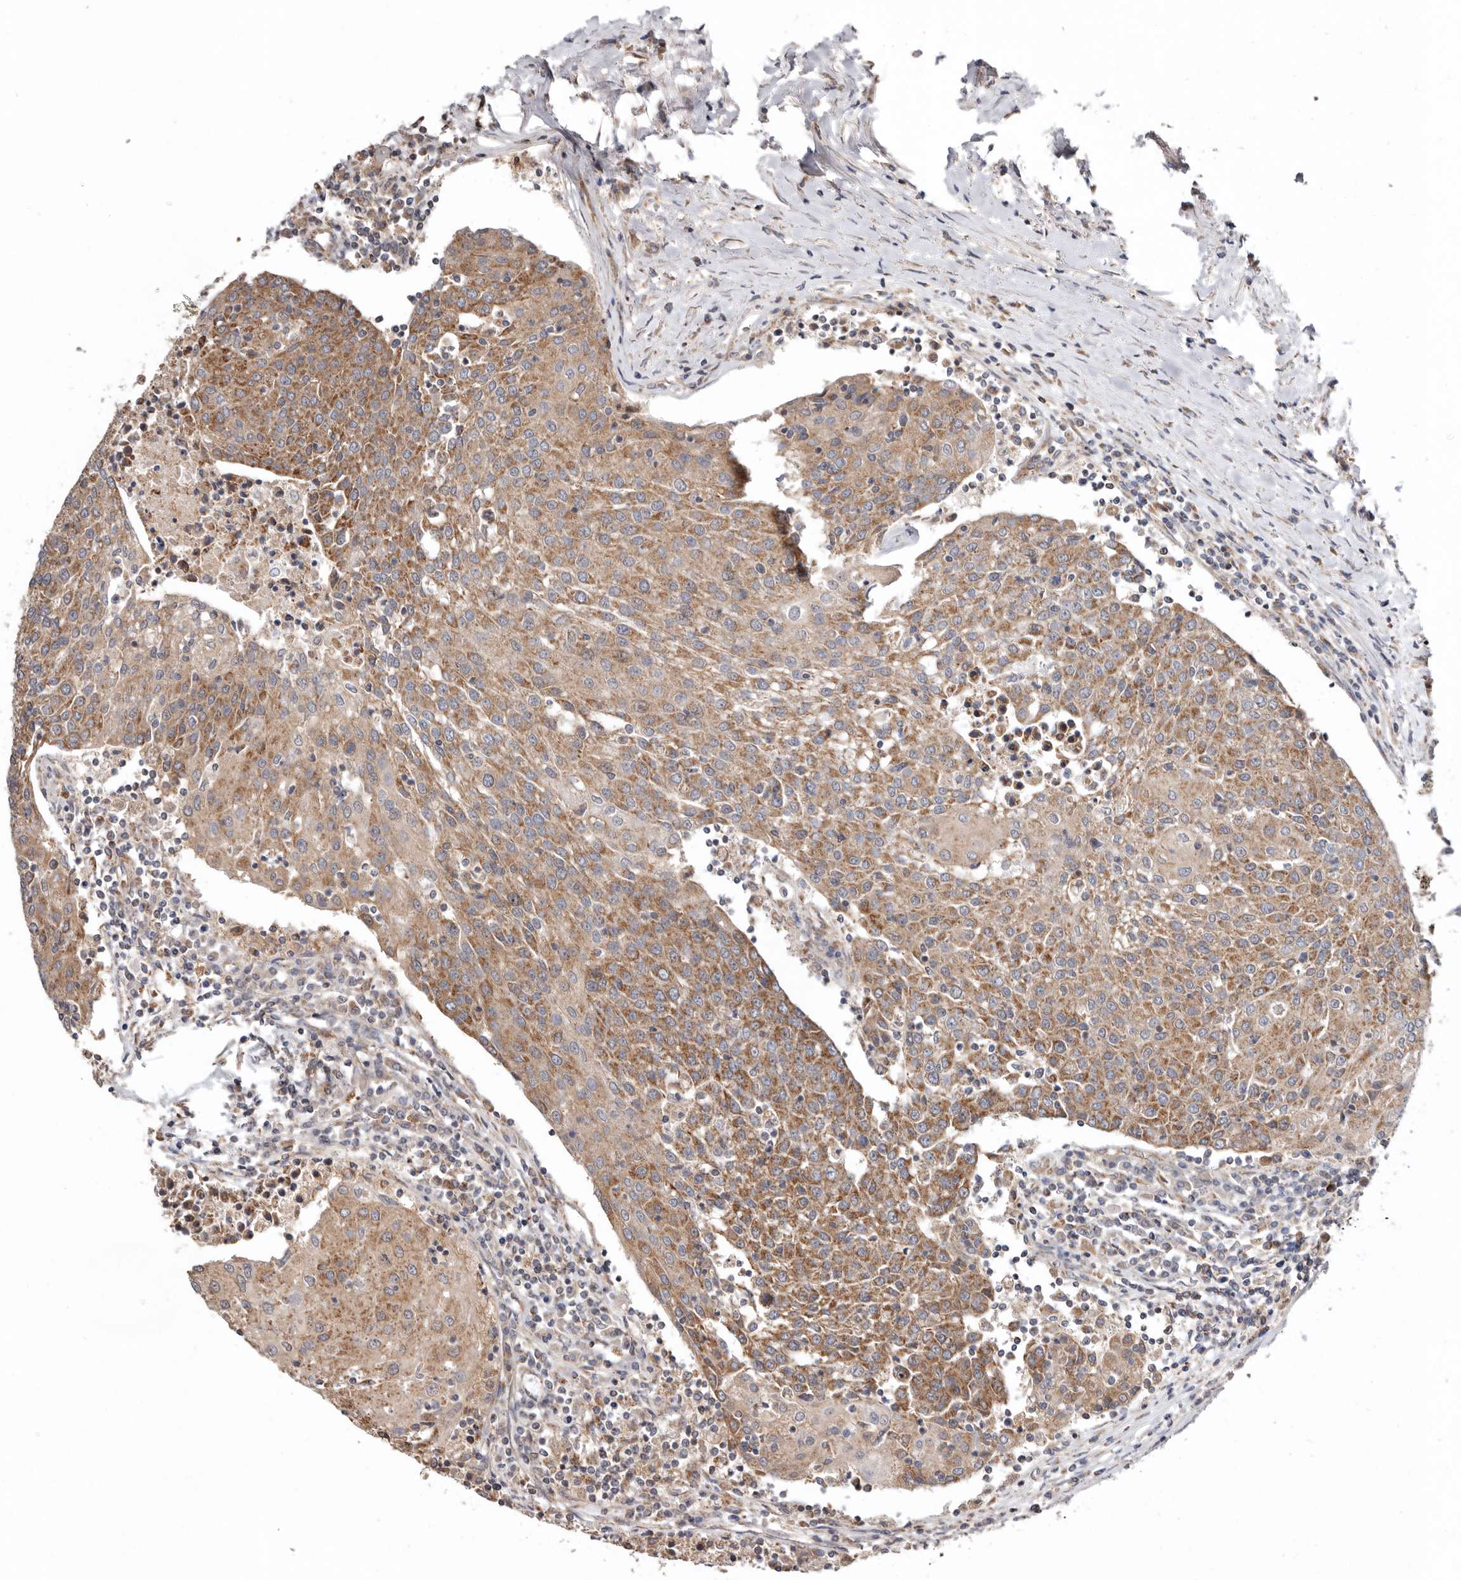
{"staining": {"intensity": "moderate", "quantity": ">75%", "location": "cytoplasmic/membranous"}, "tissue": "urothelial cancer", "cell_type": "Tumor cells", "image_type": "cancer", "snomed": [{"axis": "morphology", "description": "Urothelial carcinoma, High grade"}, {"axis": "topography", "description": "Urinary bladder"}], "caption": "High-grade urothelial carcinoma tissue exhibits moderate cytoplasmic/membranous positivity in approximately >75% of tumor cells", "gene": "PROKR1", "patient": {"sex": "female", "age": 85}}